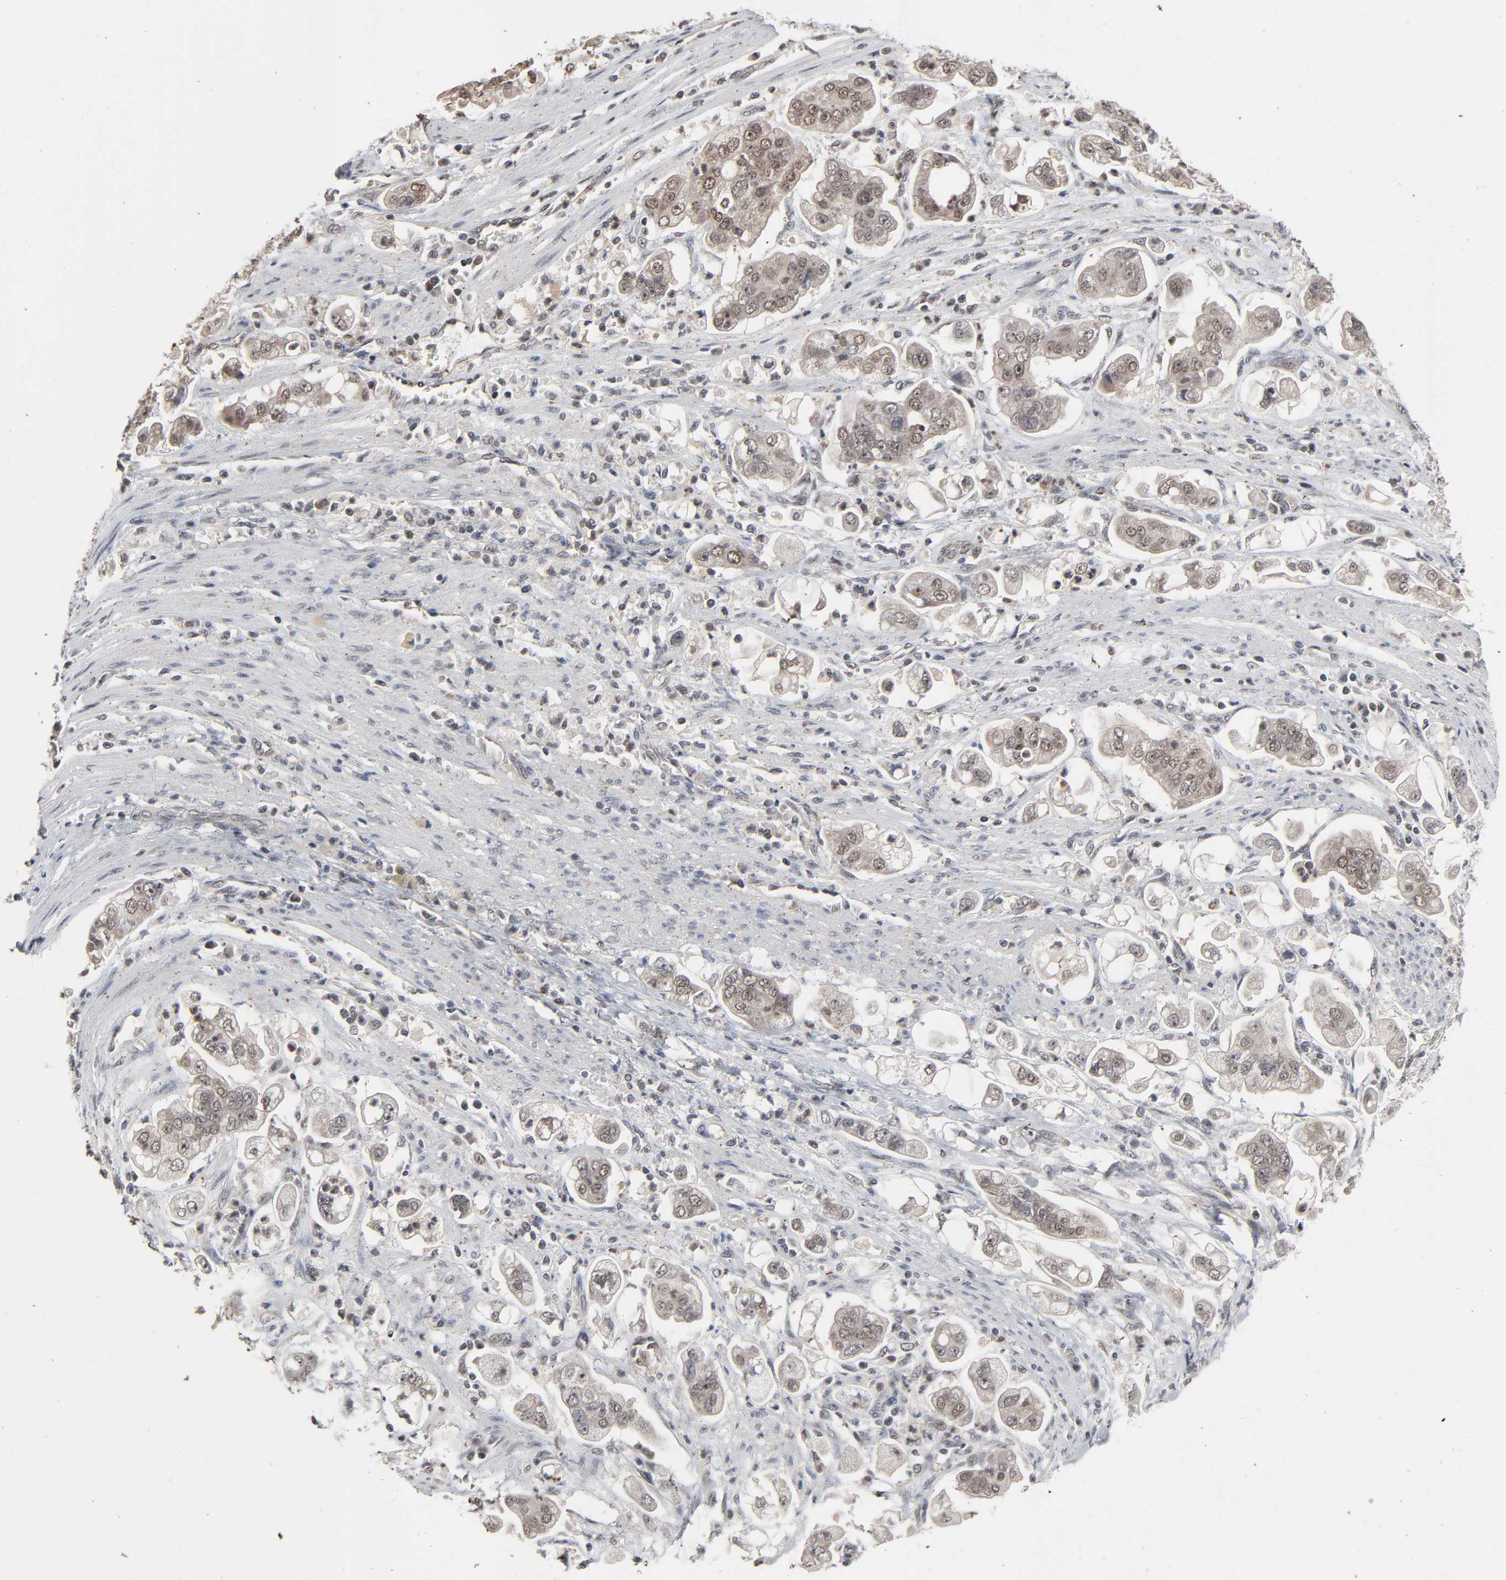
{"staining": {"intensity": "weak", "quantity": "25%-75%", "location": "cytoplasmic/membranous"}, "tissue": "stomach cancer", "cell_type": "Tumor cells", "image_type": "cancer", "snomed": [{"axis": "morphology", "description": "Adenocarcinoma, NOS"}, {"axis": "topography", "description": "Stomach"}], "caption": "This histopathology image exhibits stomach adenocarcinoma stained with immunohistochemistry (IHC) to label a protein in brown. The cytoplasmic/membranous of tumor cells show weak positivity for the protein. Nuclei are counter-stained blue.", "gene": "ZNF419", "patient": {"sex": "male", "age": 62}}